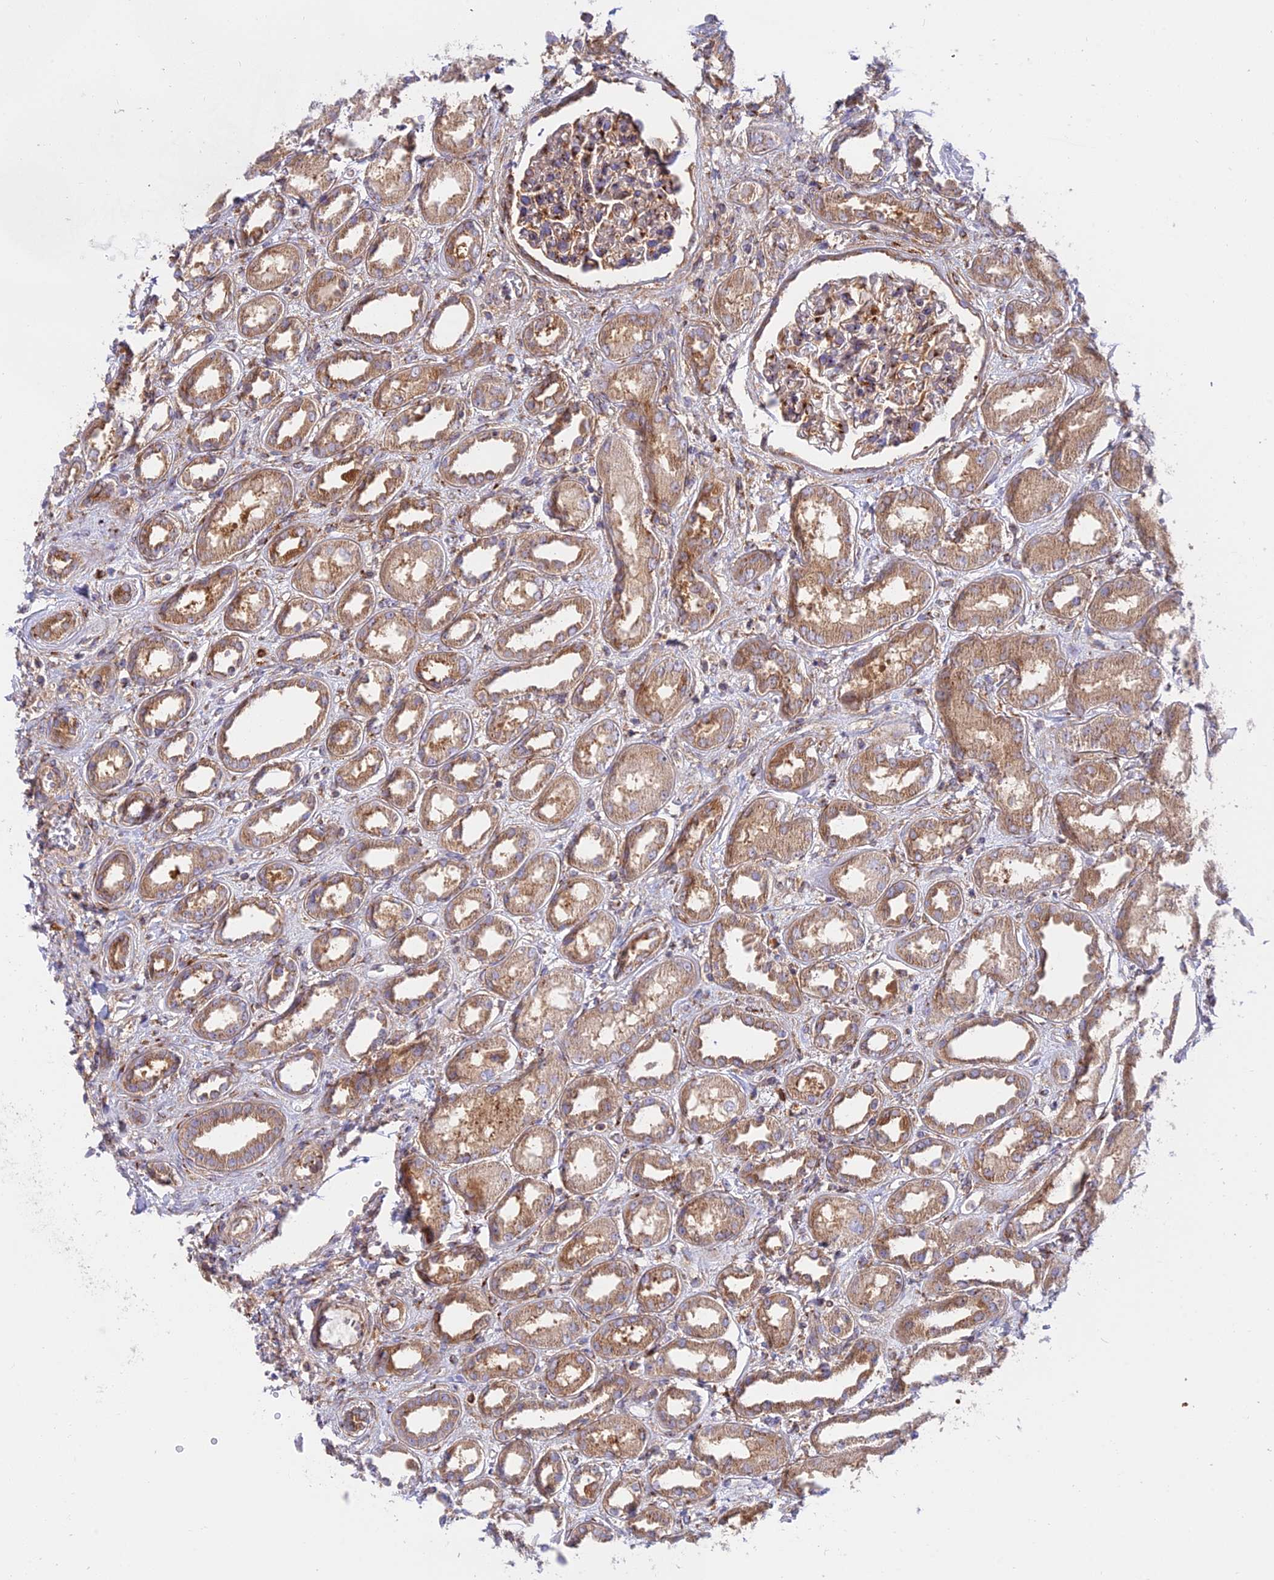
{"staining": {"intensity": "moderate", "quantity": ">75%", "location": "cytoplasmic/membranous"}, "tissue": "kidney", "cell_type": "Cells in glomeruli", "image_type": "normal", "snomed": [{"axis": "morphology", "description": "Normal tissue, NOS"}, {"axis": "topography", "description": "Kidney"}], "caption": "Kidney stained for a protein (brown) exhibits moderate cytoplasmic/membranous positive expression in about >75% of cells in glomeruli.", "gene": "GOLGA3", "patient": {"sex": "male", "age": 59}}